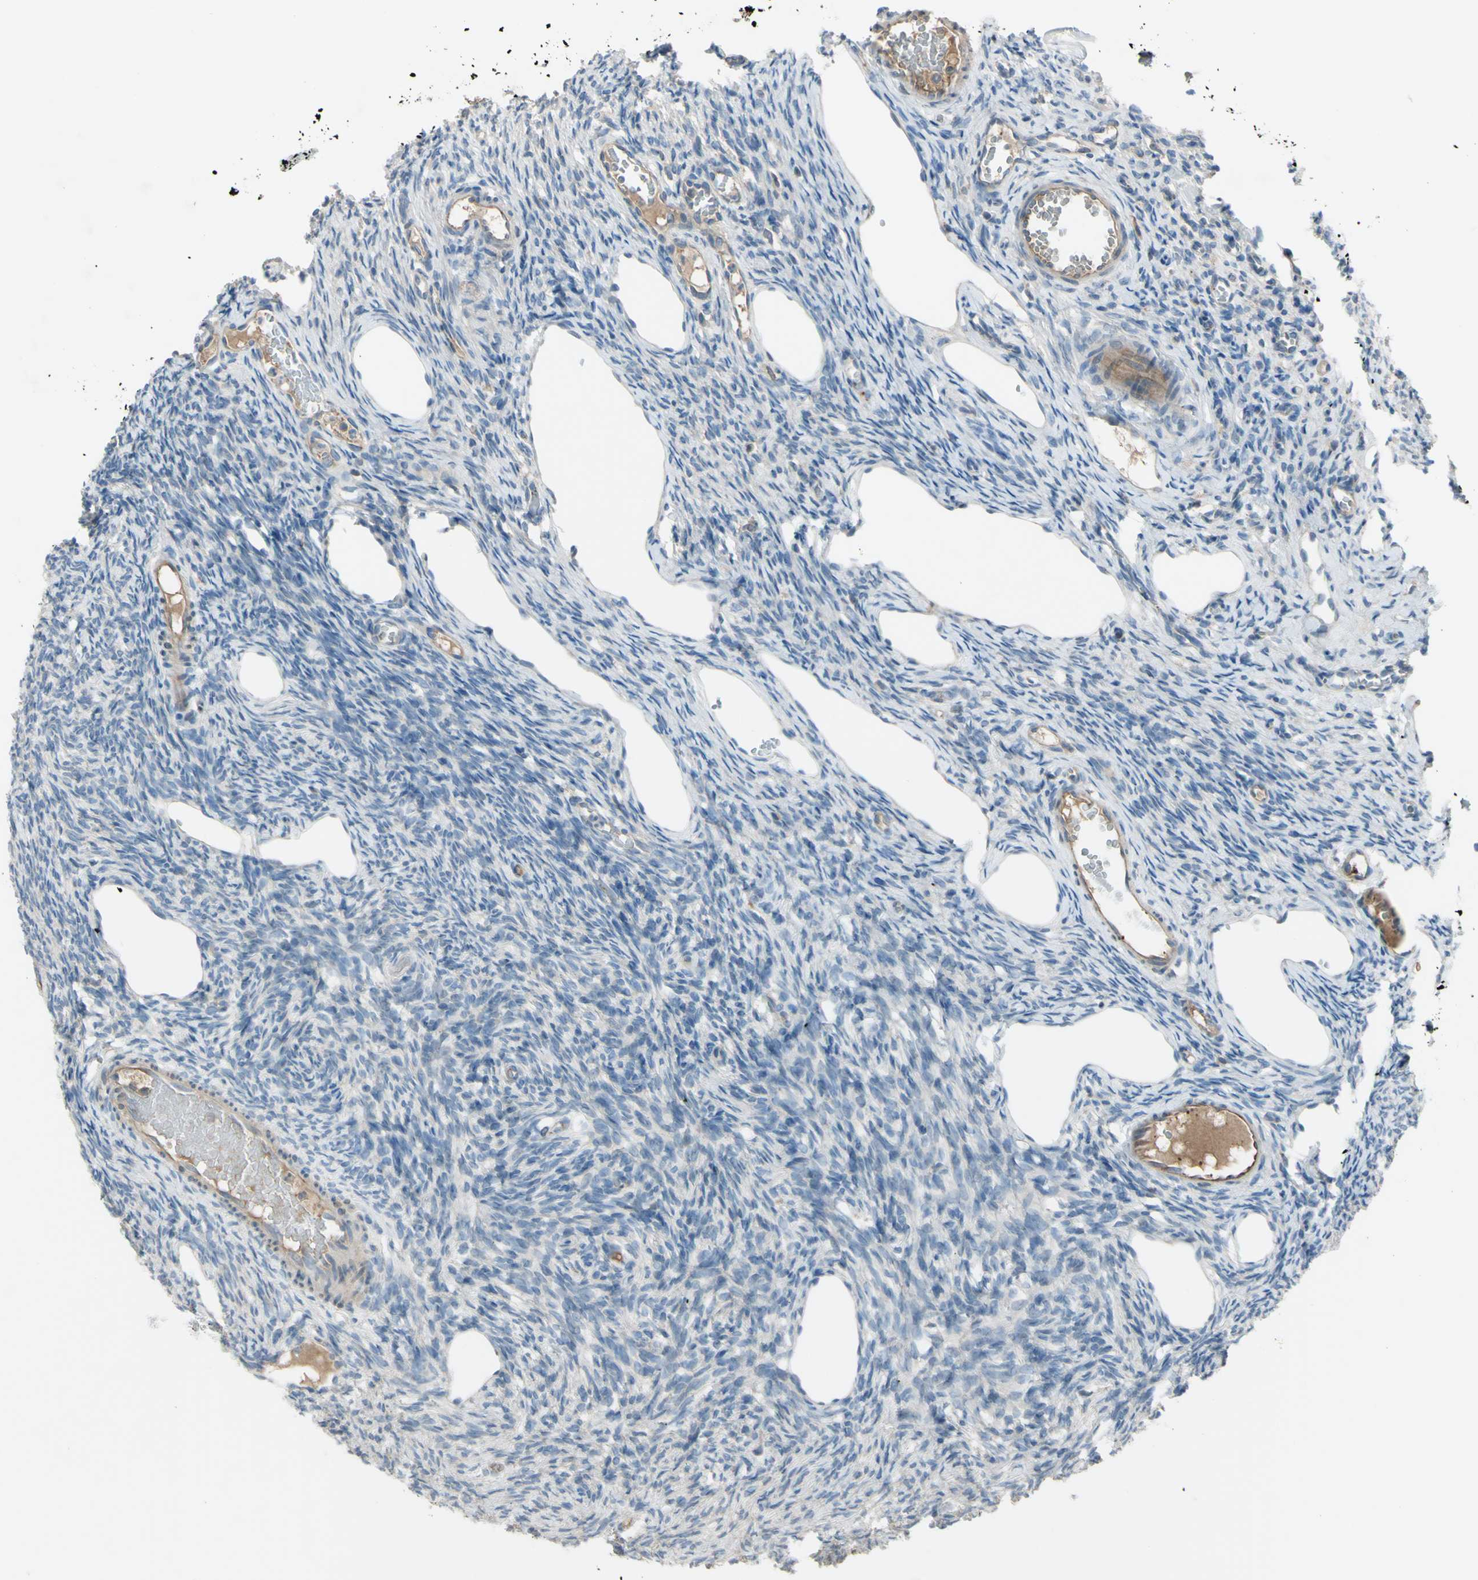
{"staining": {"intensity": "moderate", "quantity": ">75%", "location": "cytoplasmic/membranous"}, "tissue": "ovary", "cell_type": "Follicle cells", "image_type": "normal", "snomed": [{"axis": "morphology", "description": "Normal tissue, NOS"}, {"axis": "topography", "description": "Ovary"}], "caption": "Human ovary stained for a protein (brown) demonstrates moderate cytoplasmic/membranous positive staining in about >75% of follicle cells.", "gene": "ATRN", "patient": {"sex": "female", "age": 33}}